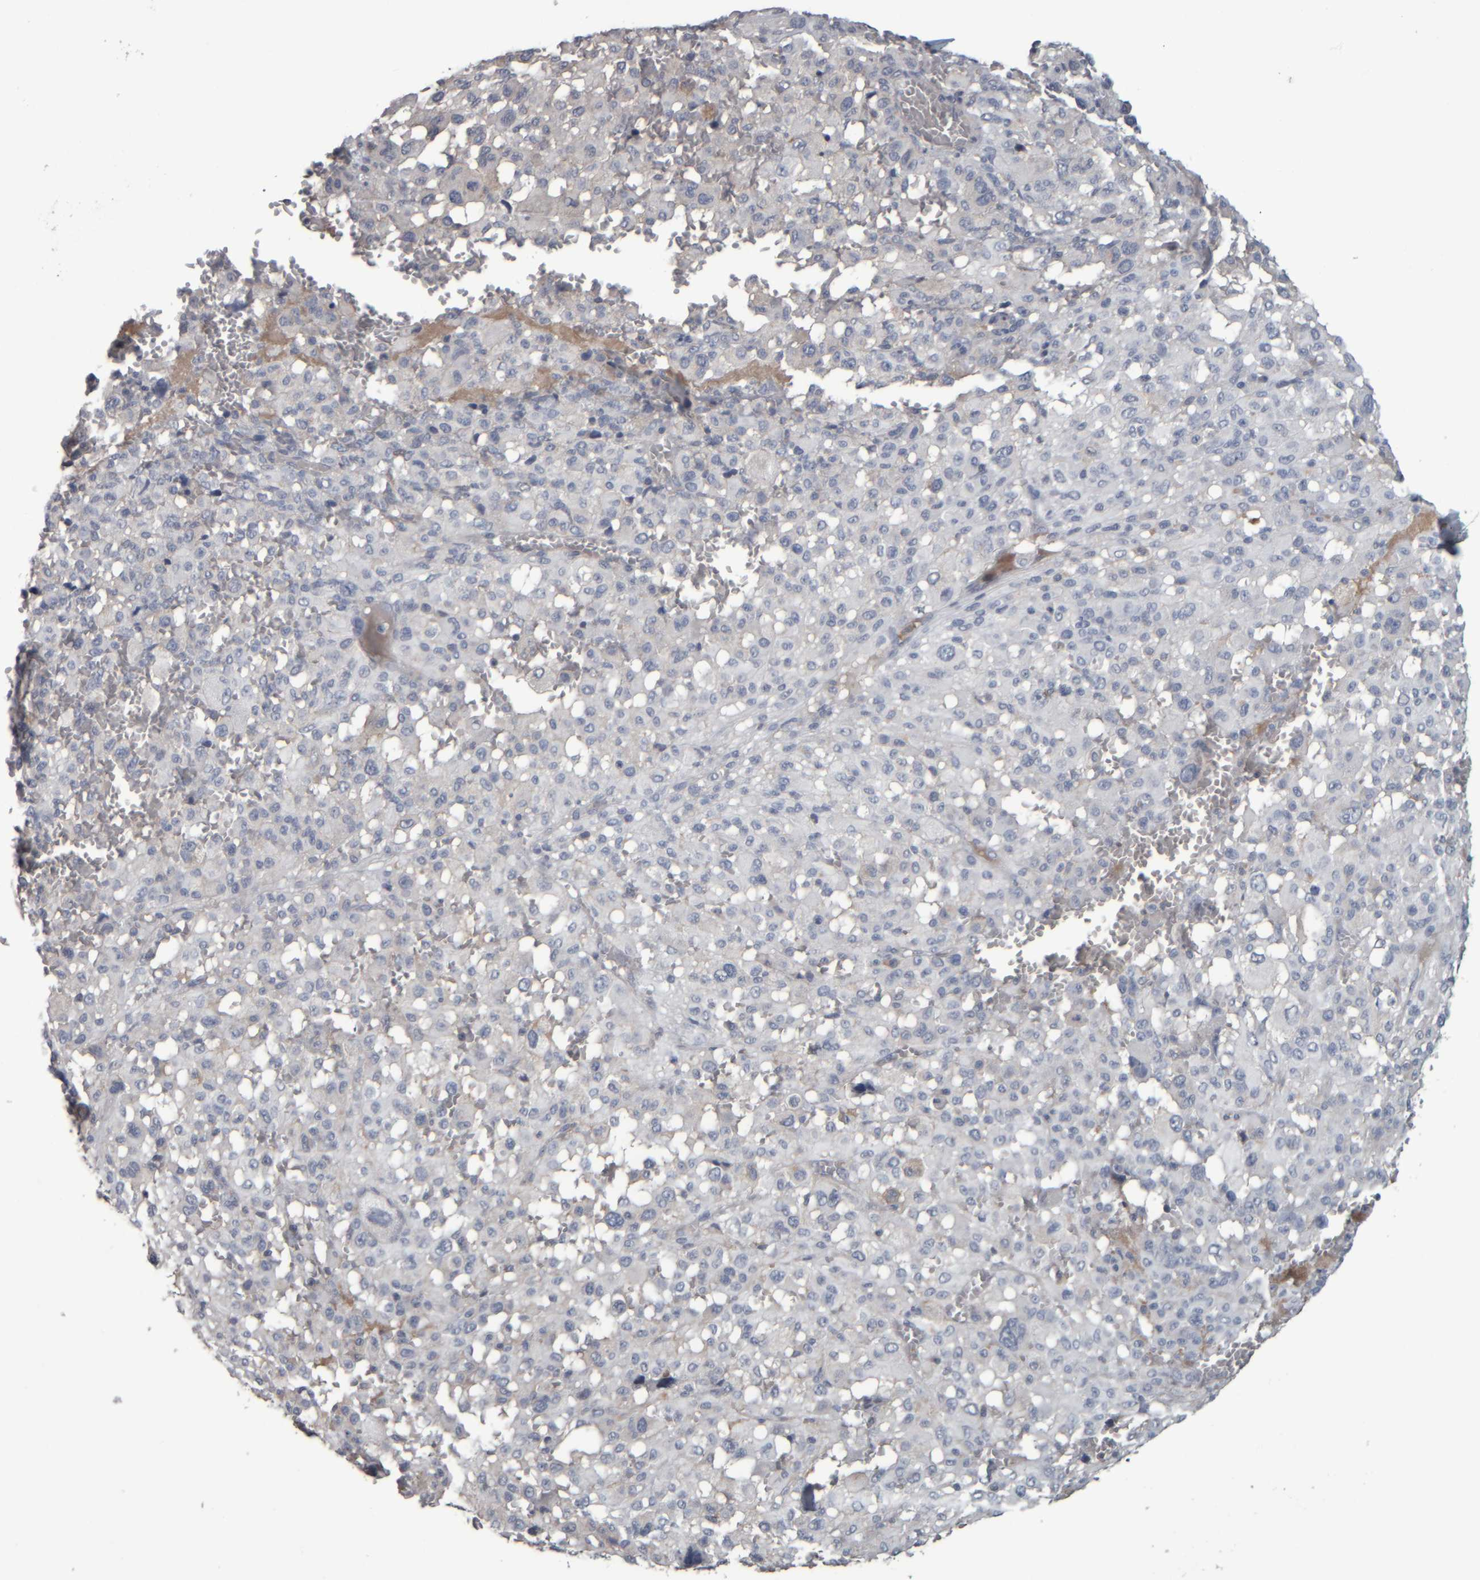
{"staining": {"intensity": "negative", "quantity": "none", "location": "none"}, "tissue": "melanoma", "cell_type": "Tumor cells", "image_type": "cancer", "snomed": [{"axis": "morphology", "description": "Malignant melanoma, Metastatic site"}, {"axis": "topography", "description": "Skin"}], "caption": "DAB (3,3'-diaminobenzidine) immunohistochemical staining of human melanoma reveals no significant staining in tumor cells.", "gene": "CAVIN4", "patient": {"sex": "female", "age": 74}}